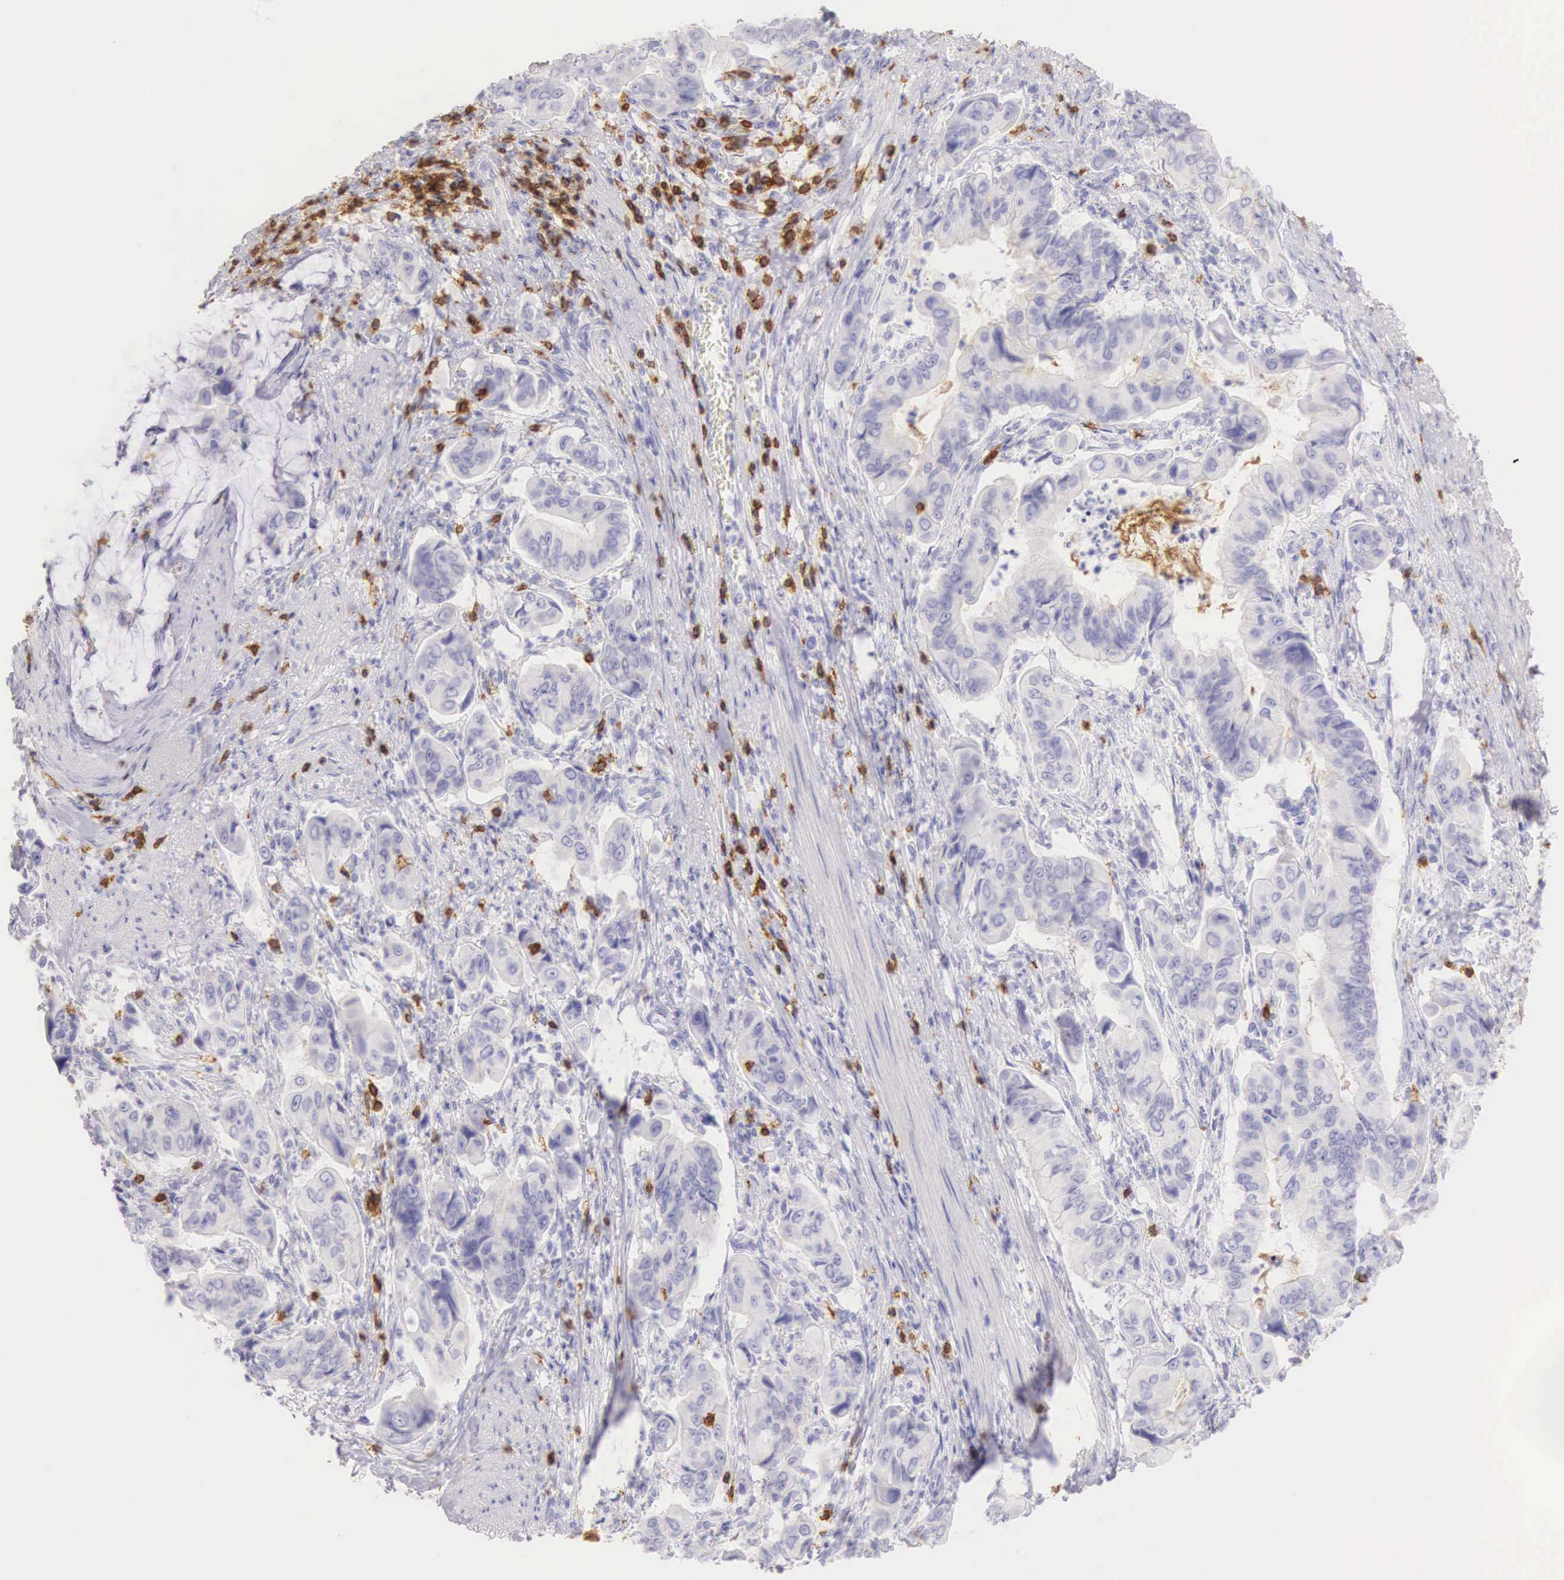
{"staining": {"intensity": "negative", "quantity": "none", "location": "none"}, "tissue": "stomach cancer", "cell_type": "Tumor cells", "image_type": "cancer", "snomed": [{"axis": "morphology", "description": "Adenocarcinoma, NOS"}, {"axis": "topography", "description": "Stomach, upper"}], "caption": "This micrograph is of stomach cancer (adenocarcinoma) stained with IHC to label a protein in brown with the nuclei are counter-stained blue. There is no expression in tumor cells.", "gene": "CD3E", "patient": {"sex": "male", "age": 80}}